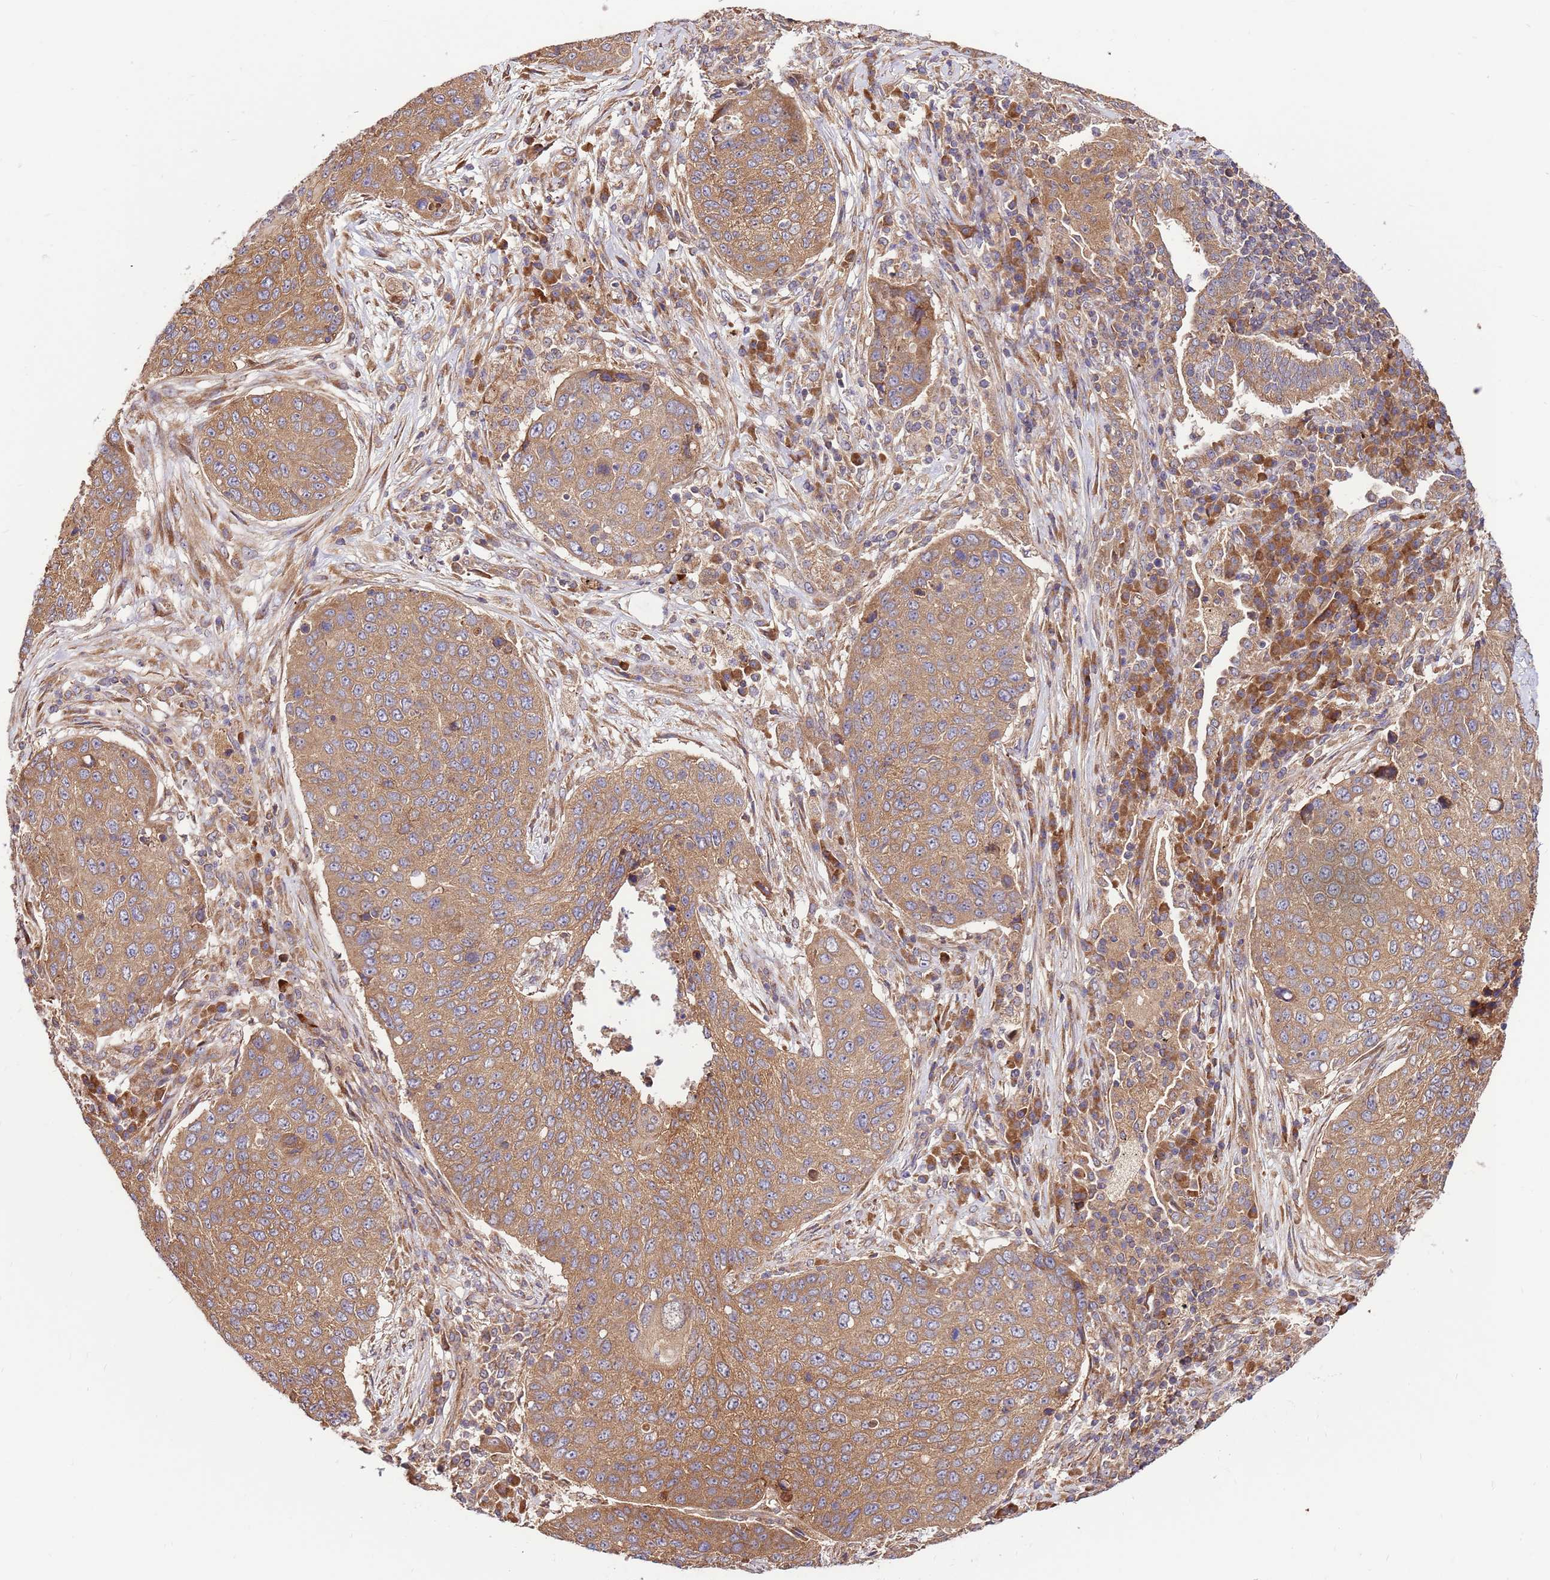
{"staining": {"intensity": "moderate", "quantity": ">75%", "location": "cytoplasmic/membranous"}, "tissue": "lung cancer", "cell_type": "Tumor cells", "image_type": "cancer", "snomed": [{"axis": "morphology", "description": "Squamous cell carcinoma, NOS"}, {"axis": "topography", "description": "Lung"}], "caption": "A medium amount of moderate cytoplasmic/membranous expression is appreciated in approximately >75% of tumor cells in squamous cell carcinoma (lung) tissue.", "gene": "SLC44A5", "patient": {"sex": "female", "age": 63}}